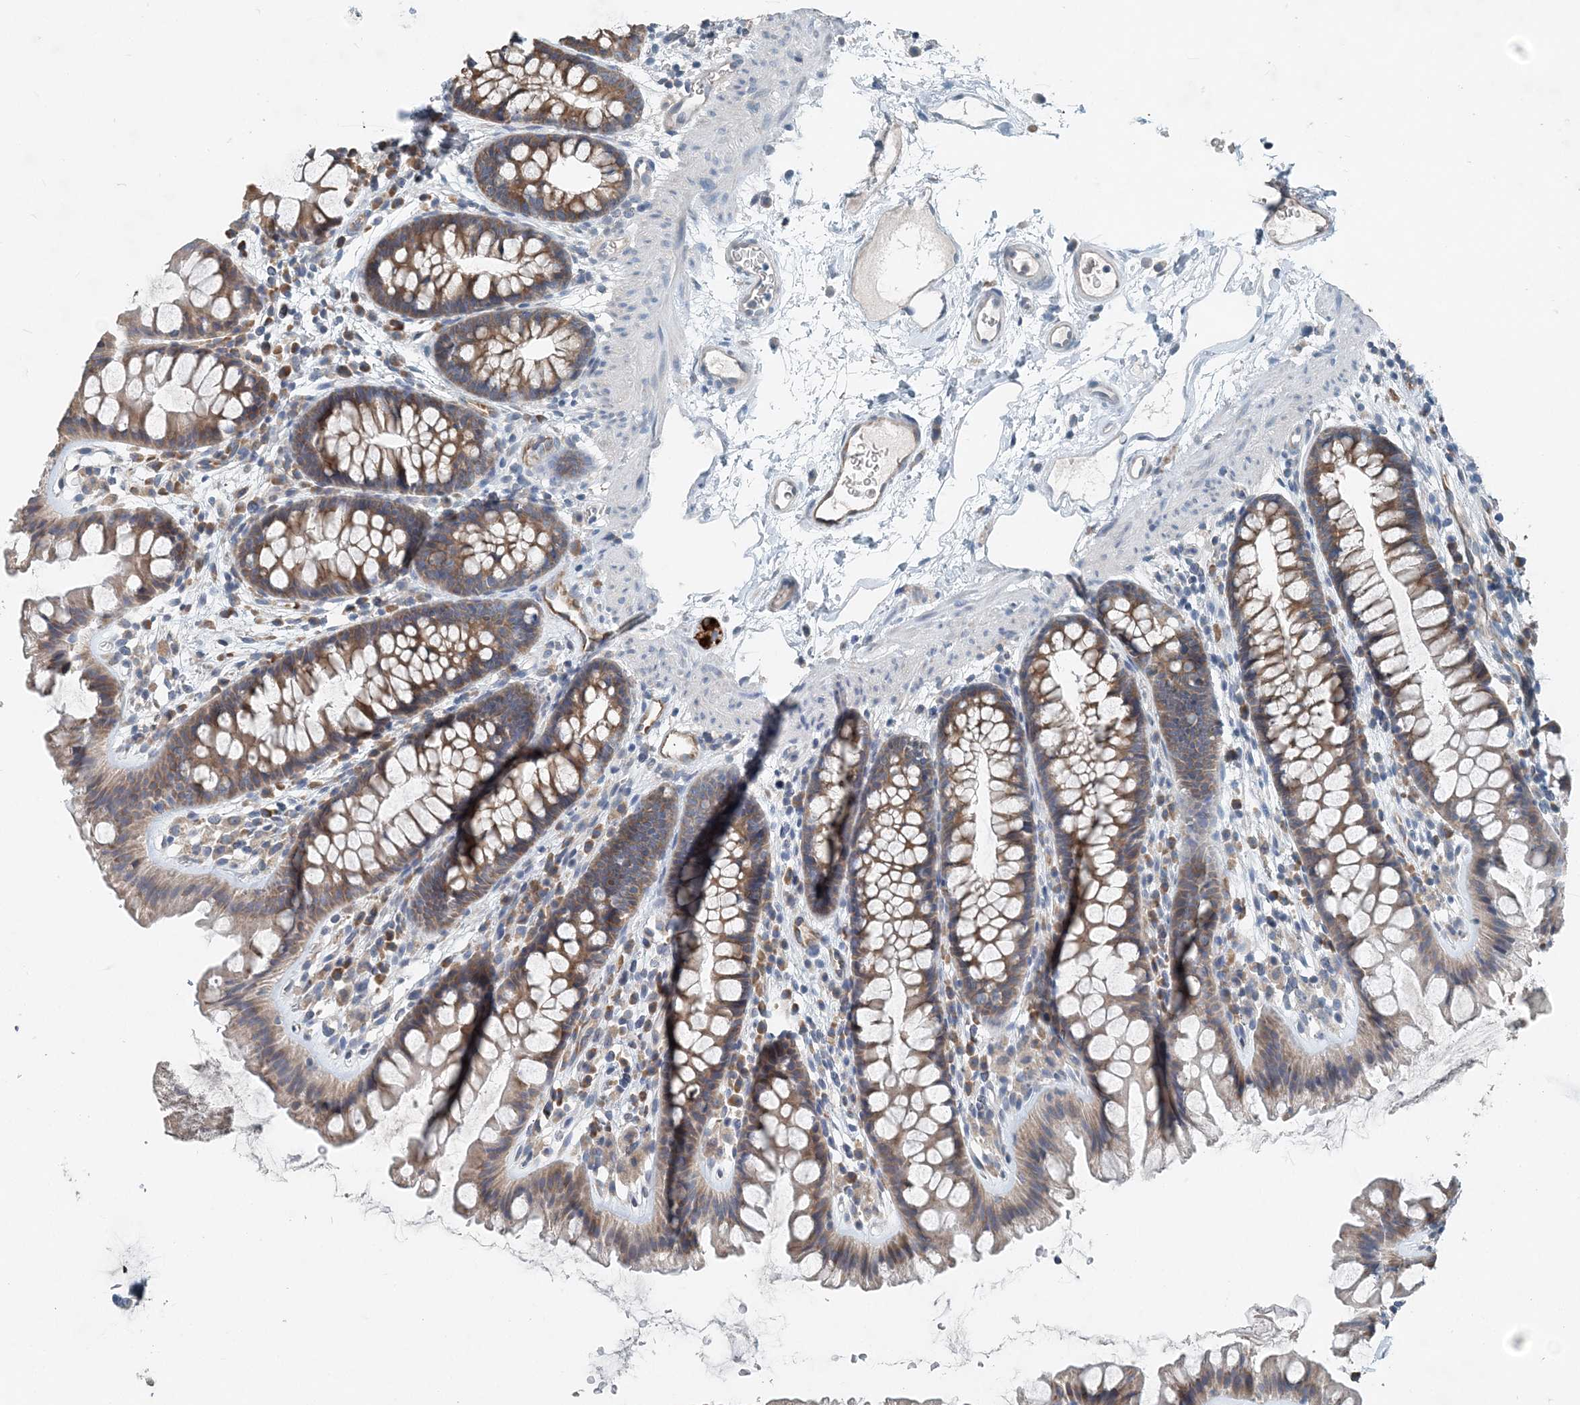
{"staining": {"intensity": "moderate", "quantity": ">75%", "location": "cytoplasmic/membranous"}, "tissue": "colon", "cell_type": "Endothelial cells", "image_type": "normal", "snomed": [{"axis": "morphology", "description": "Normal tissue, NOS"}, {"axis": "topography", "description": "Colon"}], "caption": "Protein positivity by immunohistochemistry demonstrates moderate cytoplasmic/membranous expression in about >75% of endothelial cells in unremarkable colon.", "gene": "EEF1A2", "patient": {"sex": "female", "age": 62}}